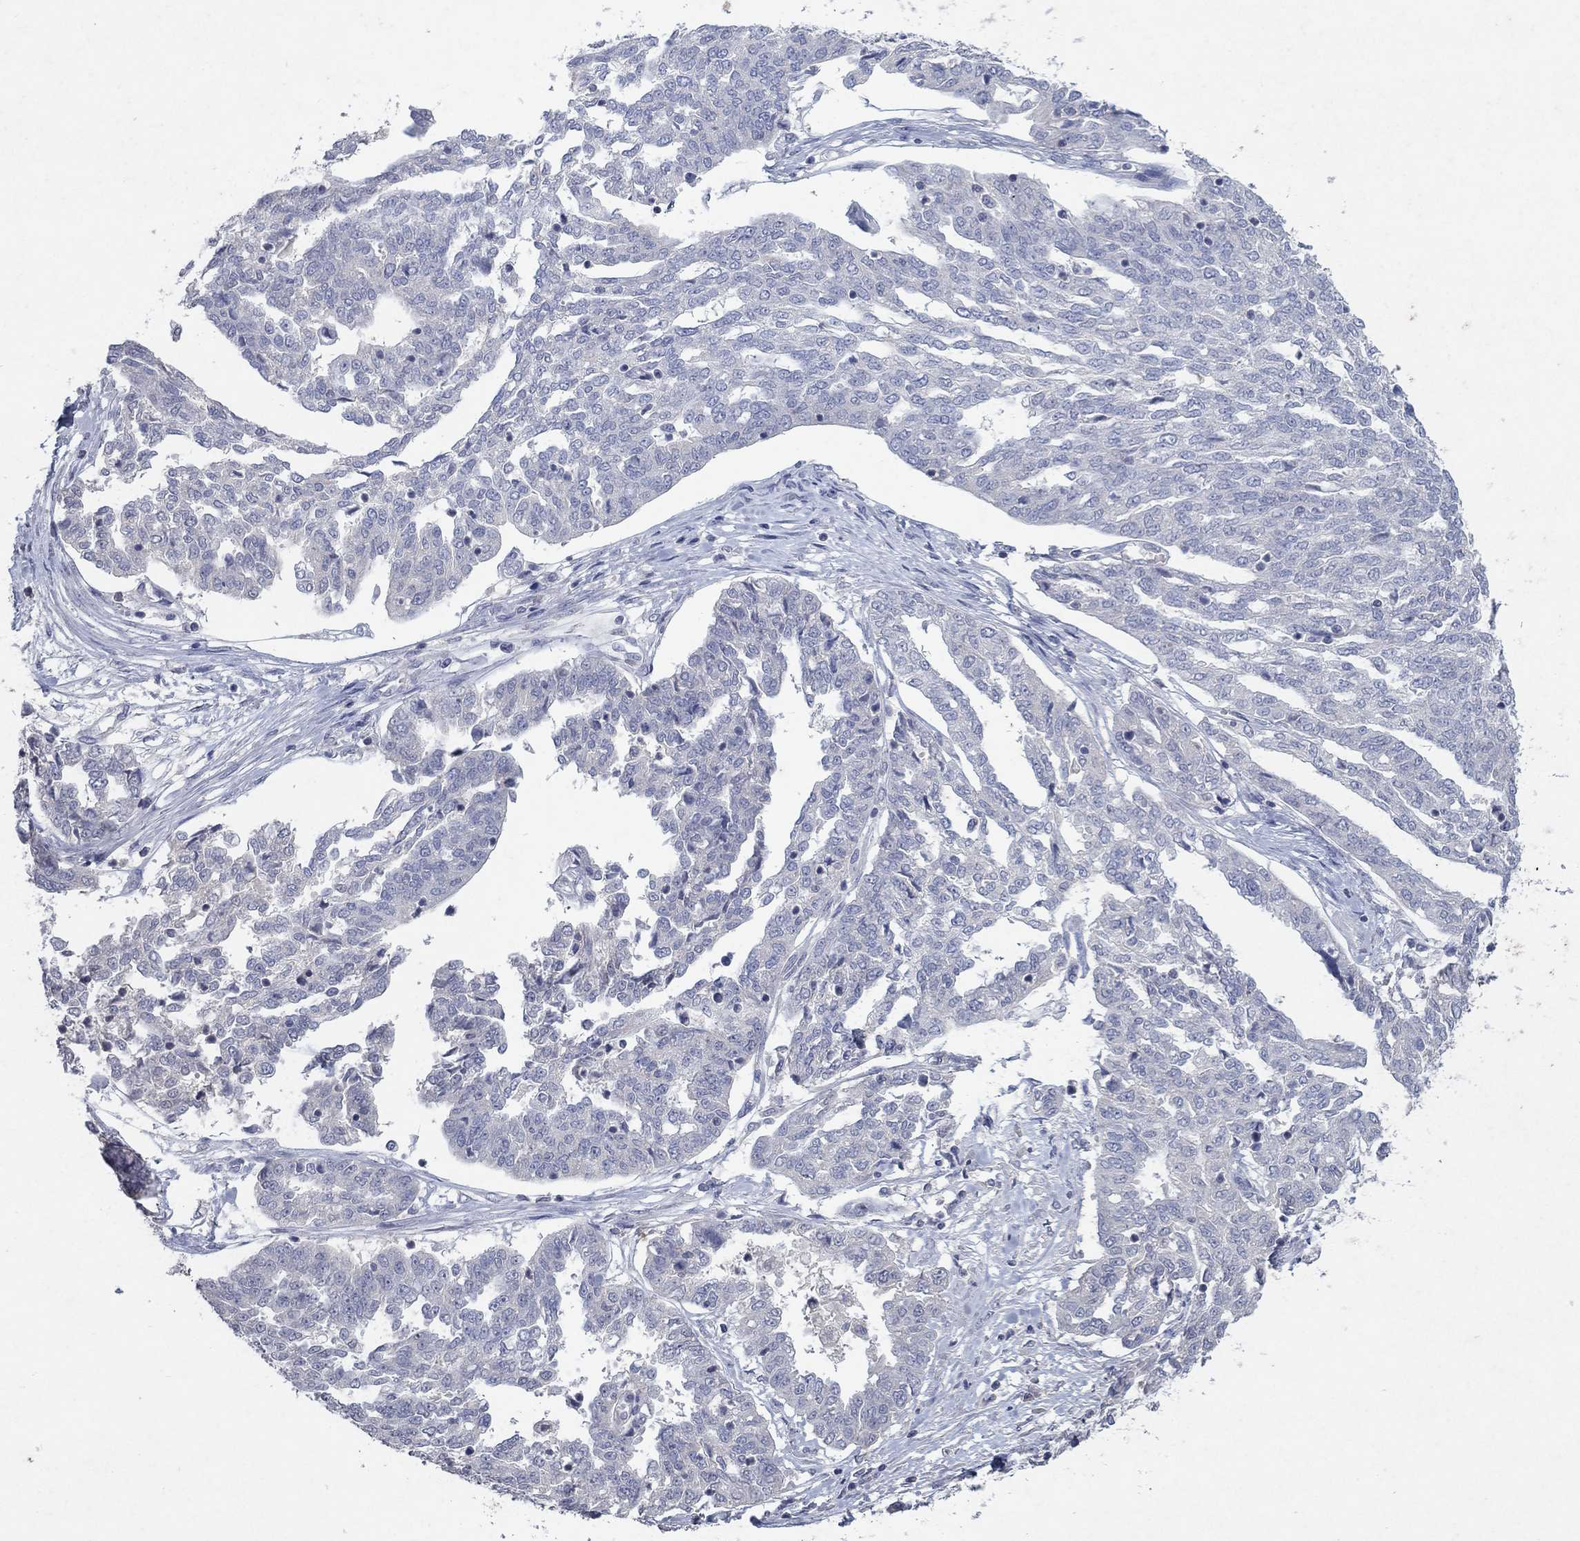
{"staining": {"intensity": "negative", "quantity": "none", "location": "none"}, "tissue": "ovarian cancer", "cell_type": "Tumor cells", "image_type": "cancer", "snomed": [{"axis": "morphology", "description": "Cystadenocarcinoma, serous, NOS"}, {"axis": "topography", "description": "Ovary"}], "caption": "Ovarian cancer (serous cystadenocarcinoma) was stained to show a protein in brown. There is no significant positivity in tumor cells. The staining was performed using DAB (3,3'-diaminobenzidine) to visualize the protein expression in brown, while the nuclei were stained in blue with hematoxylin (Magnification: 20x).", "gene": "KRT40", "patient": {"sex": "female", "age": 67}}